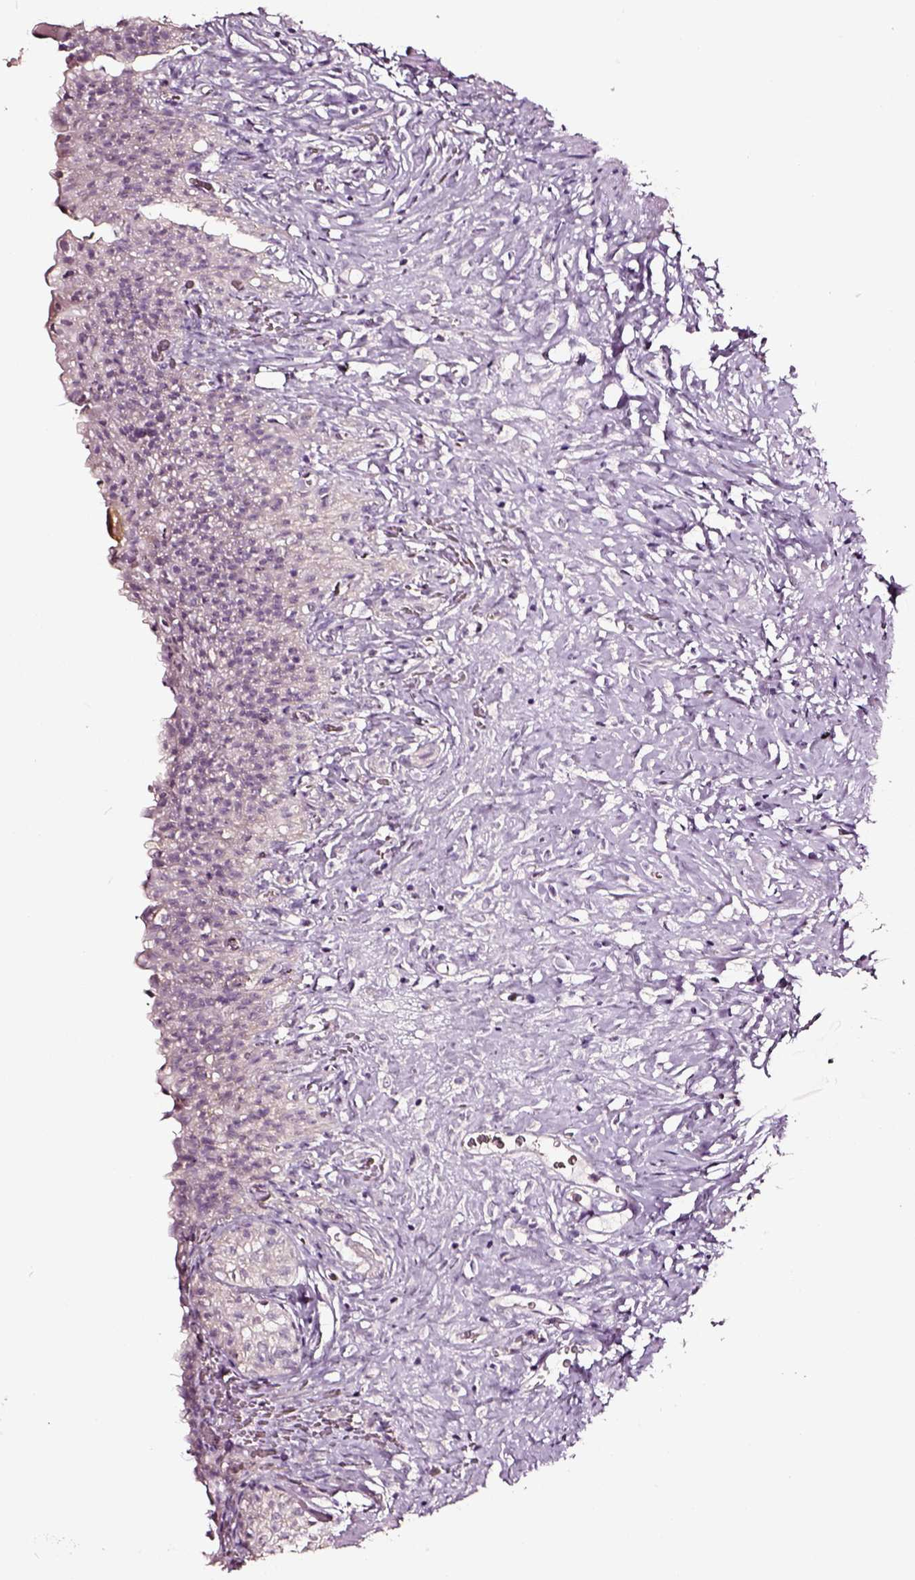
{"staining": {"intensity": "negative", "quantity": "none", "location": "none"}, "tissue": "urinary bladder", "cell_type": "Urothelial cells", "image_type": "normal", "snomed": [{"axis": "morphology", "description": "Normal tissue, NOS"}, {"axis": "topography", "description": "Urinary bladder"}, {"axis": "topography", "description": "Prostate"}], "caption": "The immunohistochemistry micrograph has no significant staining in urothelial cells of urinary bladder. (Stains: DAB immunohistochemistry with hematoxylin counter stain, Microscopy: brightfield microscopy at high magnification).", "gene": "AADAT", "patient": {"sex": "male", "age": 76}}